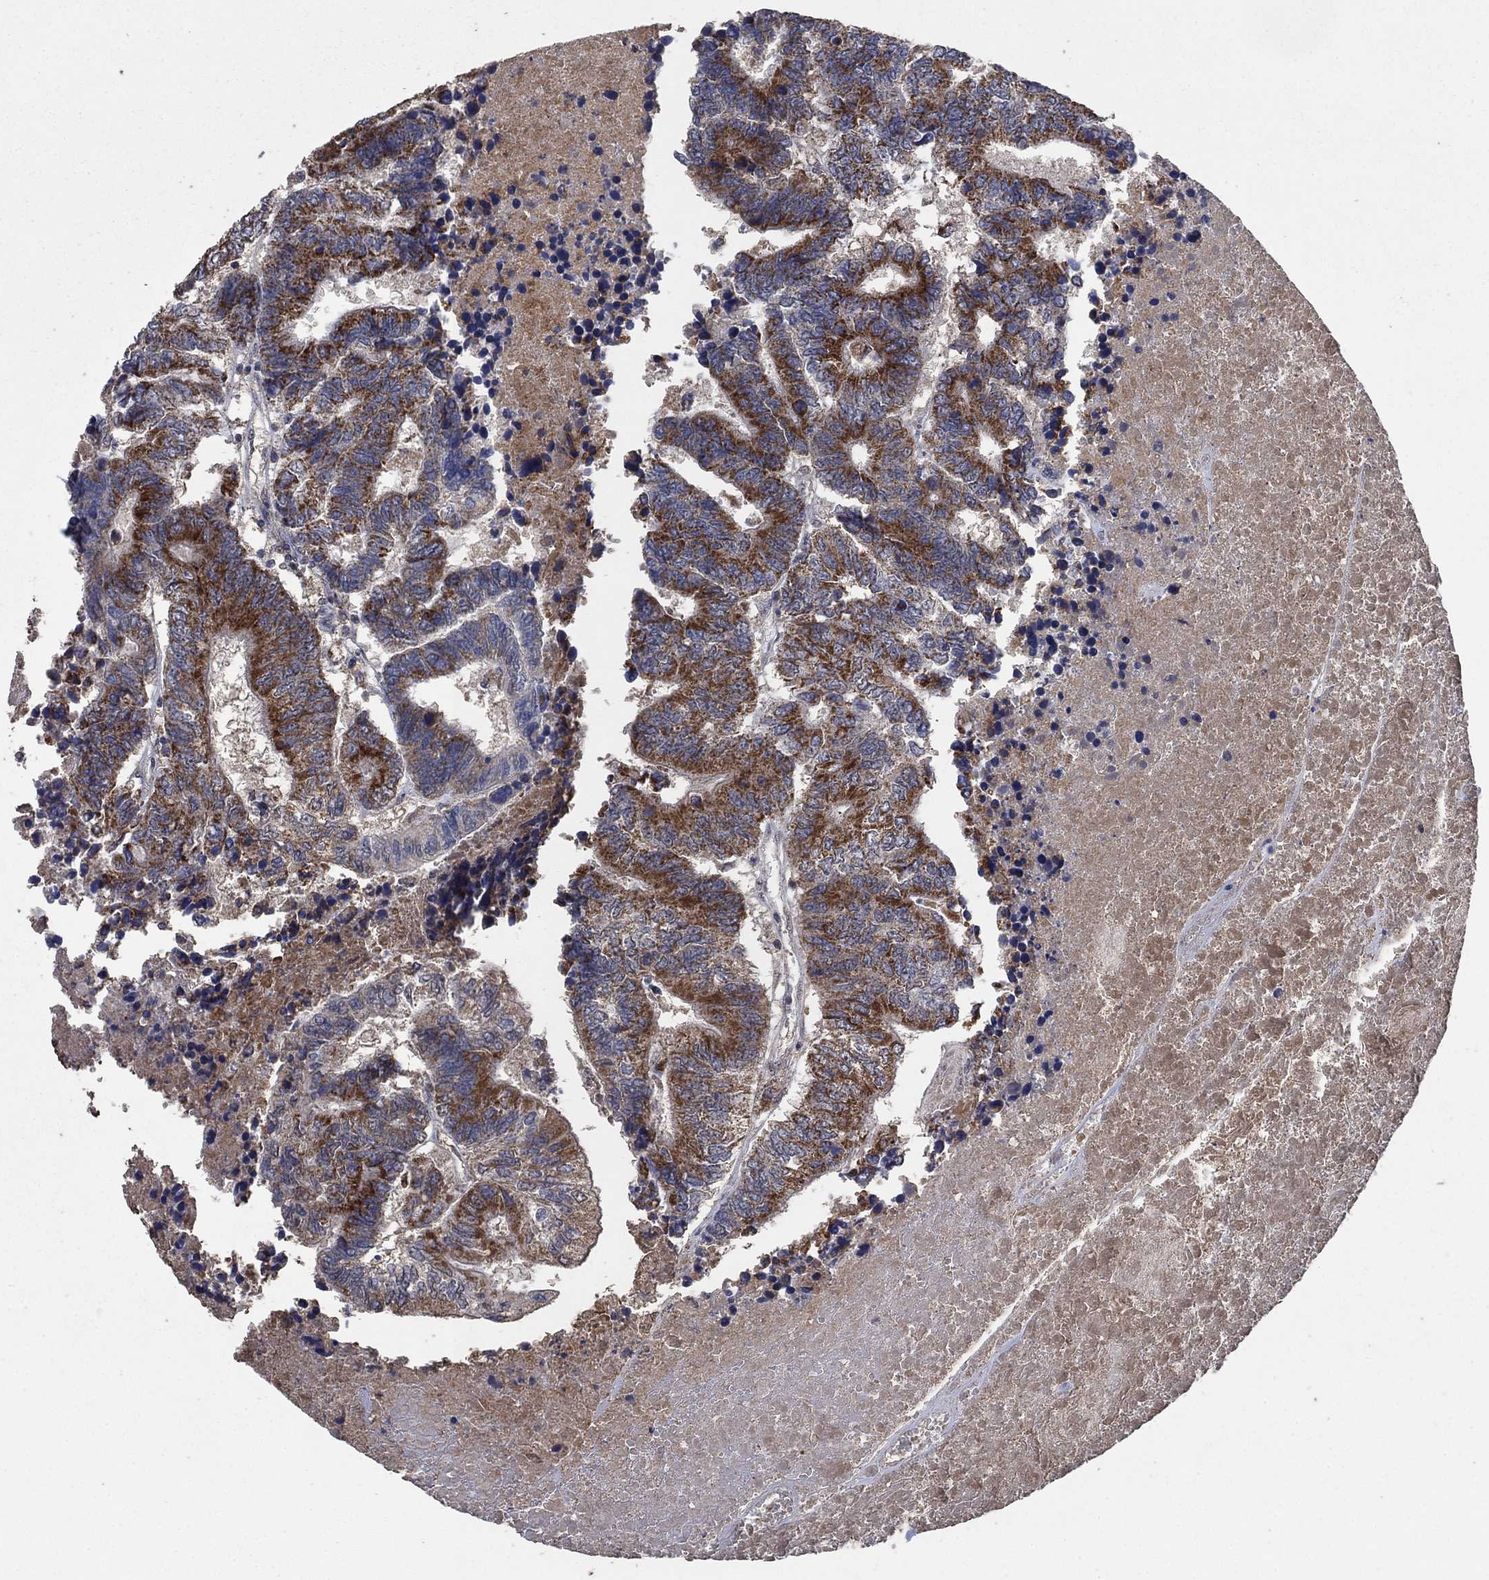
{"staining": {"intensity": "strong", "quantity": "25%-75%", "location": "cytoplasmic/membranous"}, "tissue": "colorectal cancer", "cell_type": "Tumor cells", "image_type": "cancer", "snomed": [{"axis": "morphology", "description": "Adenocarcinoma, NOS"}, {"axis": "topography", "description": "Colon"}], "caption": "This micrograph demonstrates immunohistochemistry staining of colorectal cancer (adenocarcinoma), with high strong cytoplasmic/membranous expression in about 25%-75% of tumor cells.", "gene": "MRPS24", "patient": {"sex": "female", "age": 48}}